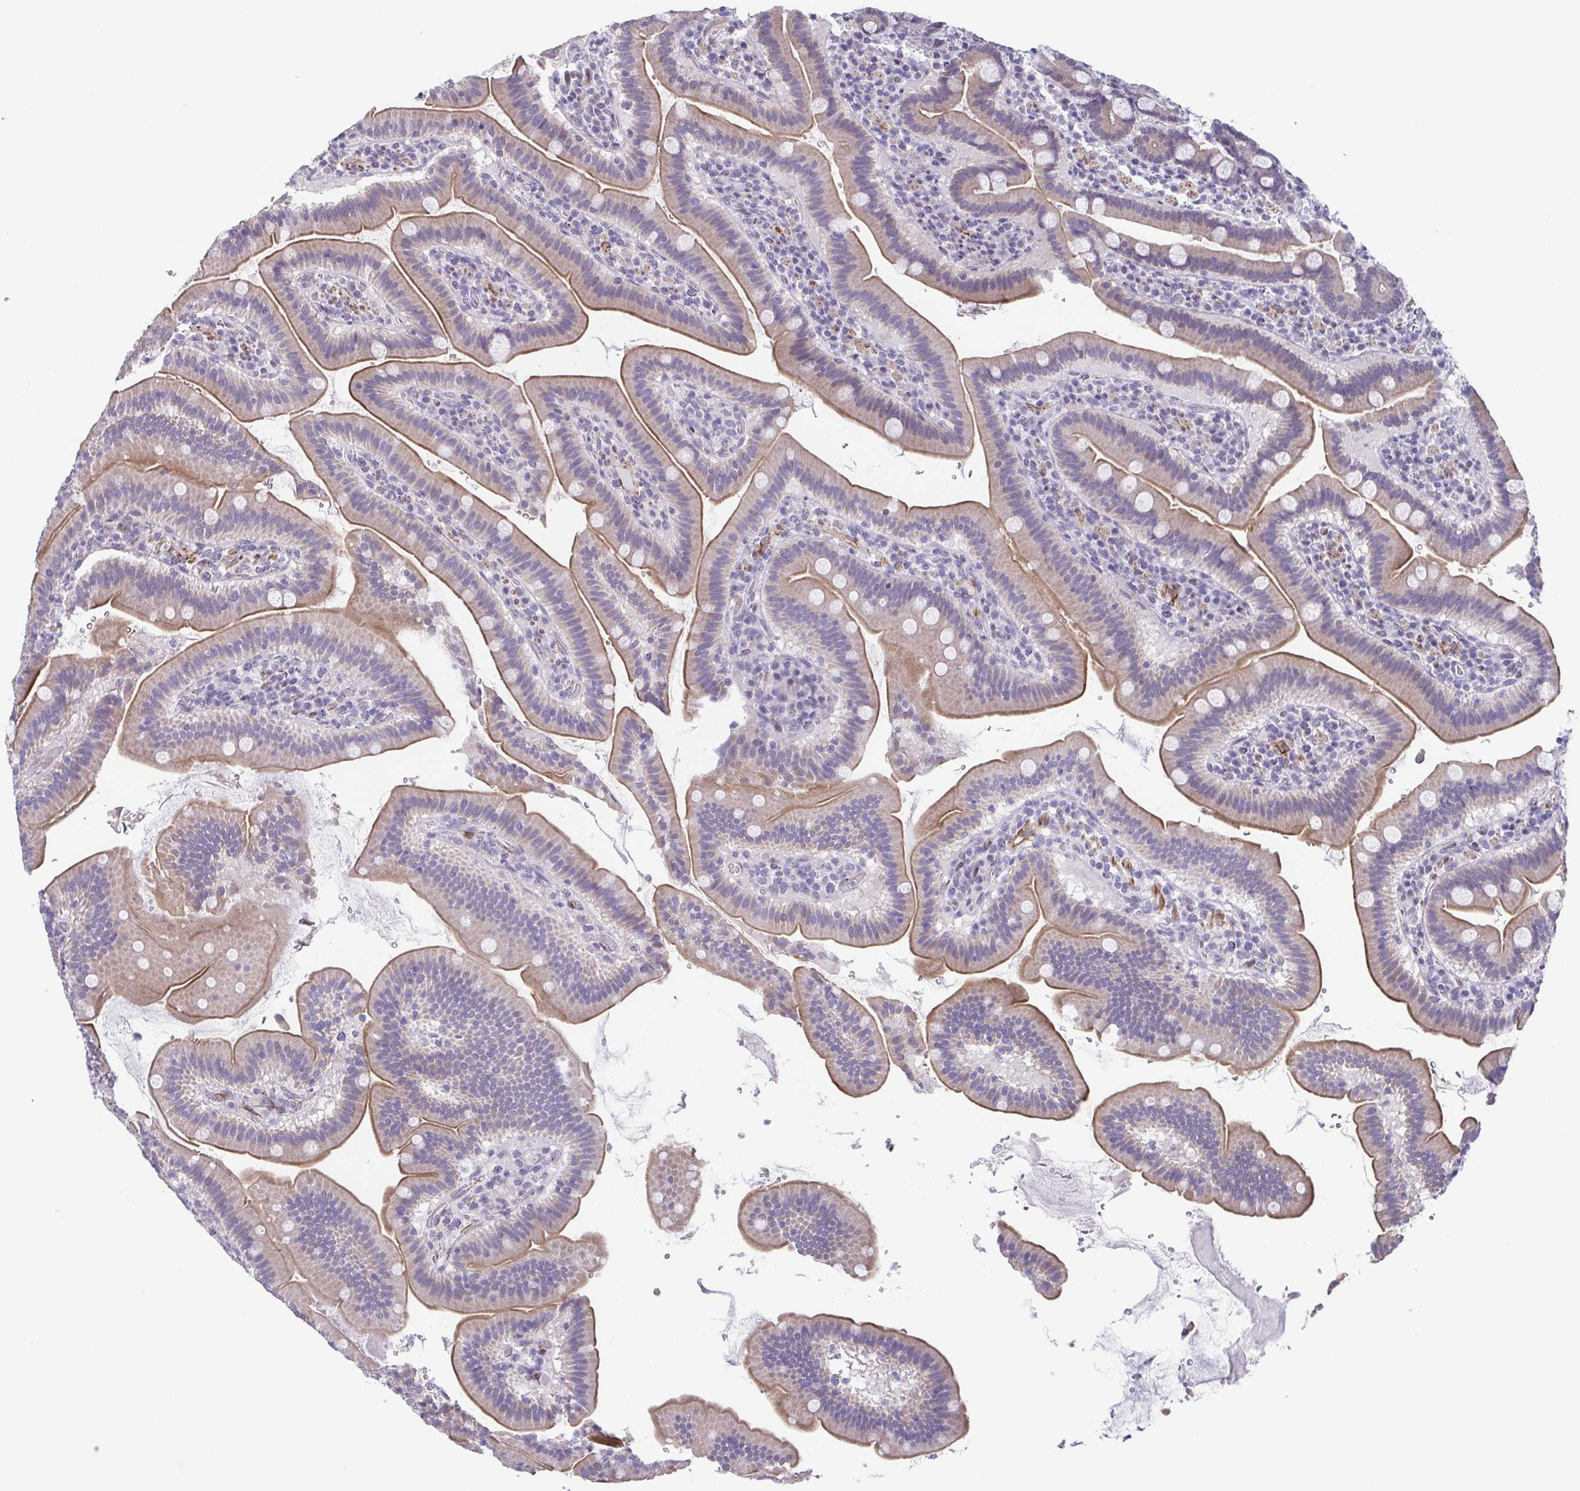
{"staining": {"intensity": "moderate", "quantity": "25%-75%", "location": "cytoplasmic/membranous"}, "tissue": "small intestine", "cell_type": "Glandular cells", "image_type": "normal", "snomed": [{"axis": "morphology", "description": "Normal tissue, NOS"}, {"axis": "topography", "description": "Small intestine"}], "caption": "This photomicrograph demonstrates IHC staining of normal small intestine, with medium moderate cytoplasmic/membranous staining in approximately 25%-75% of glandular cells.", "gene": "TMEM92", "patient": {"sex": "male", "age": 26}}